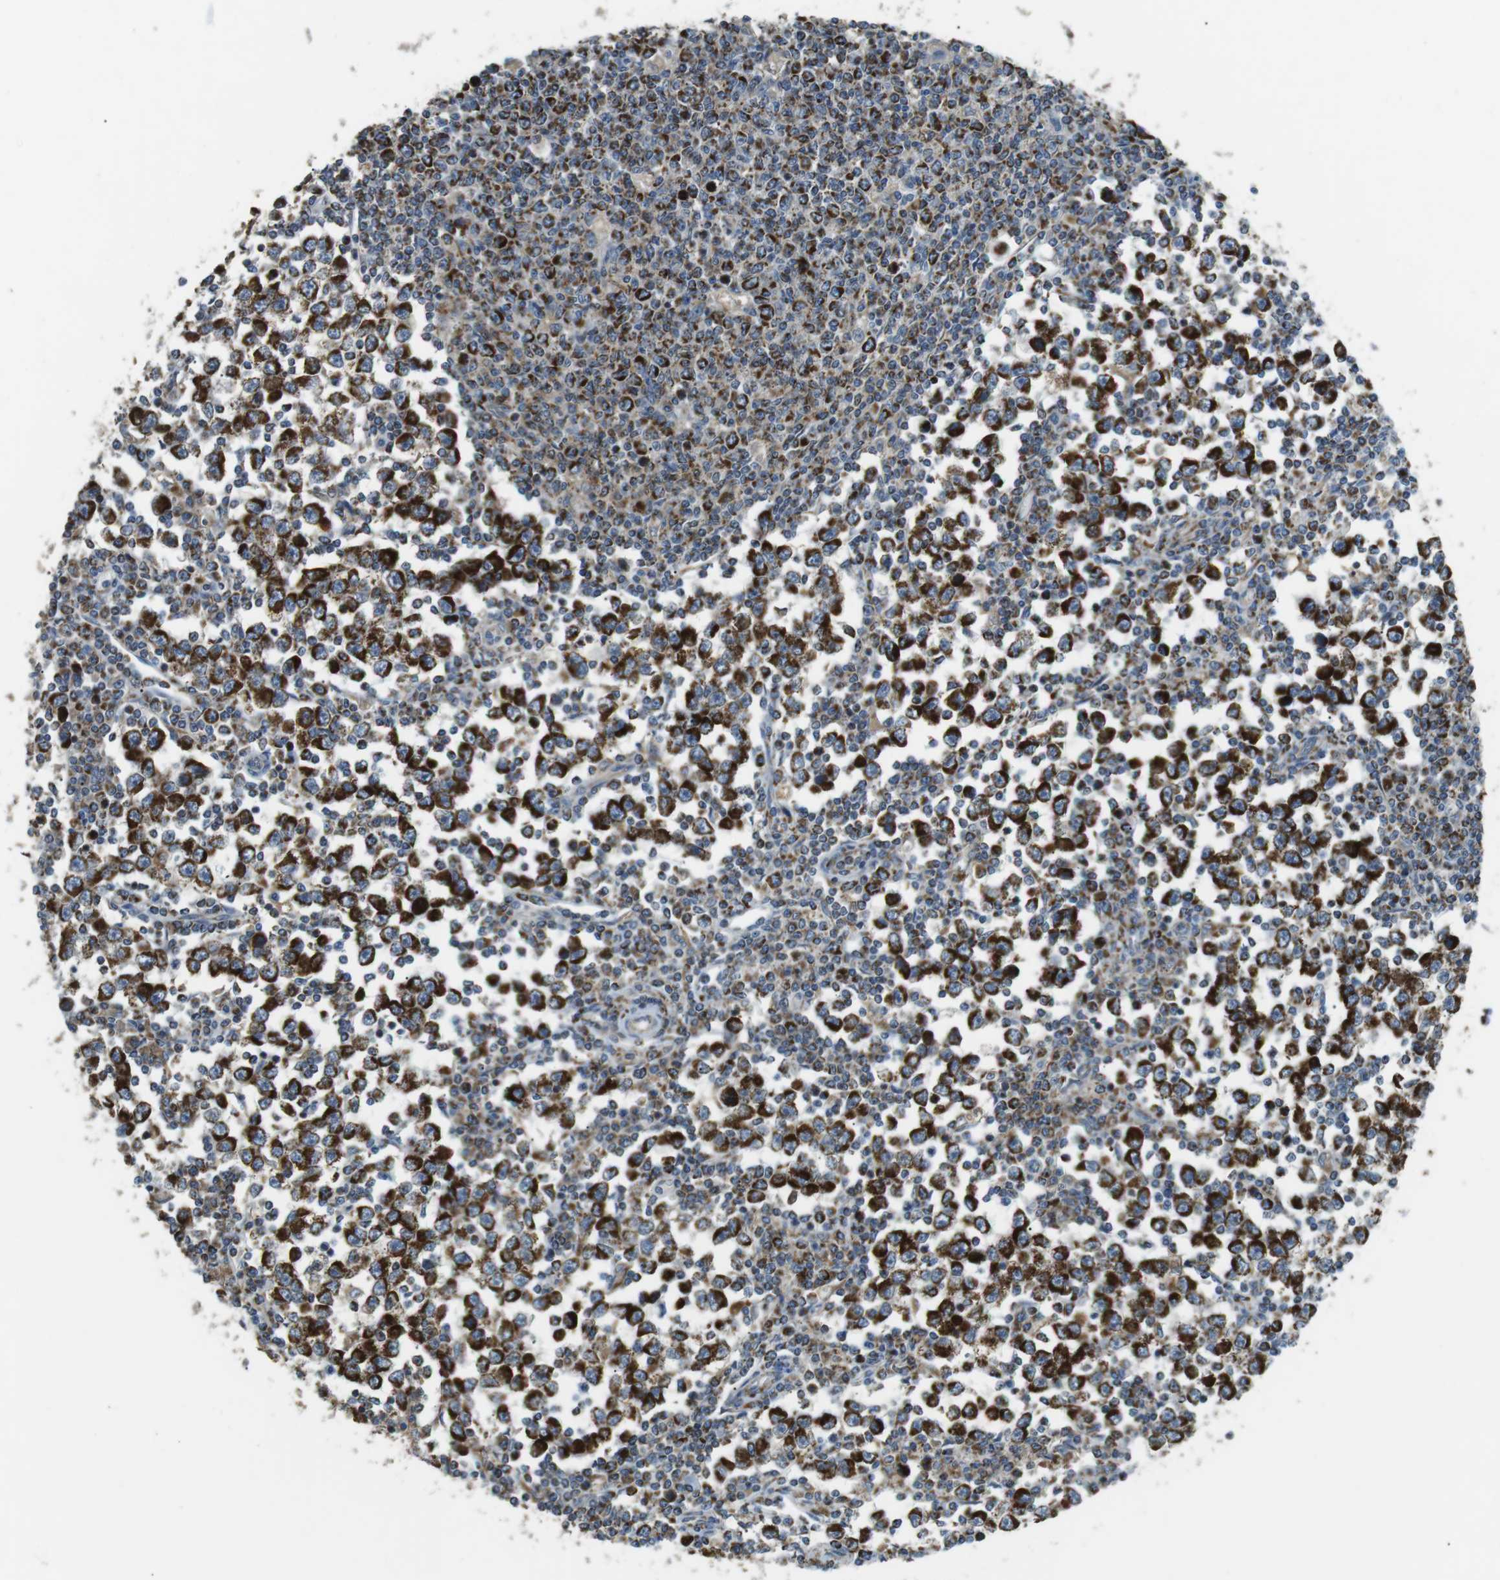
{"staining": {"intensity": "strong", "quantity": ">75%", "location": "cytoplasmic/membranous"}, "tissue": "testis cancer", "cell_type": "Tumor cells", "image_type": "cancer", "snomed": [{"axis": "morphology", "description": "Seminoma, NOS"}, {"axis": "topography", "description": "Testis"}], "caption": "This is an image of immunohistochemistry staining of testis cancer, which shows strong staining in the cytoplasmic/membranous of tumor cells.", "gene": "BACE1", "patient": {"sex": "male", "age": 65}}